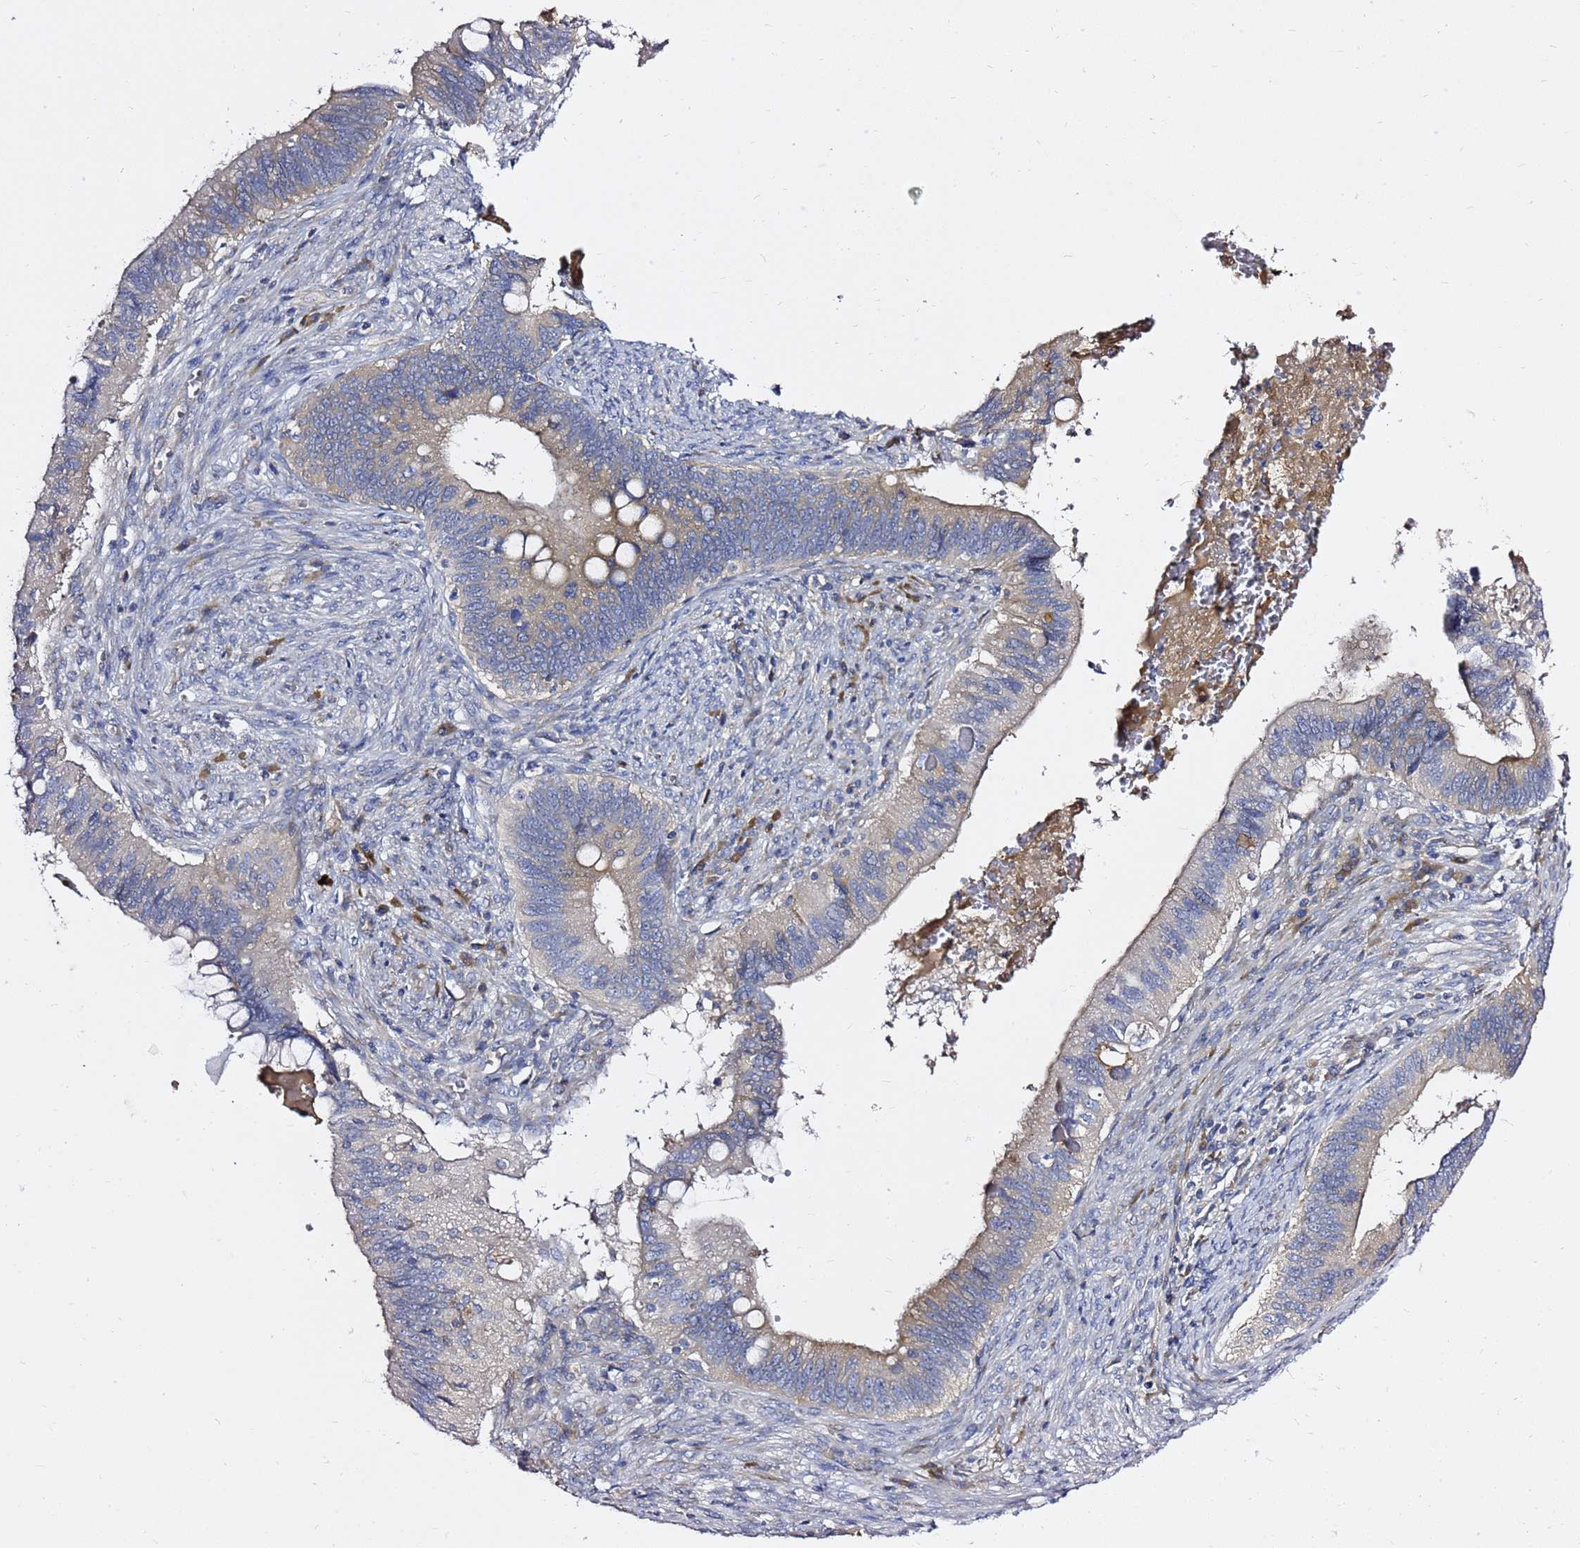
{"staining": {"intensity": "weak", "quantity": "25%-75%", "location": "cytoplasmic/membranous"}, "tissue": "cervical cancer", "cell_type": "Tumor cells", "image_type": "cancer", "snomed": [{"axis": "morphology", "description": "Adenocarcinoma, NOS"}, {"axis": "topography", "description": "Cervix"}], "caption": "Immunohistochemical staining of adenocarcinoma (cervical) shows weak cytoplasmic/membranous protein staining in approximately 25%-75% of tumor cells.", "gene": "MON1B", "patient": {"sex": "female", "age": 42}}